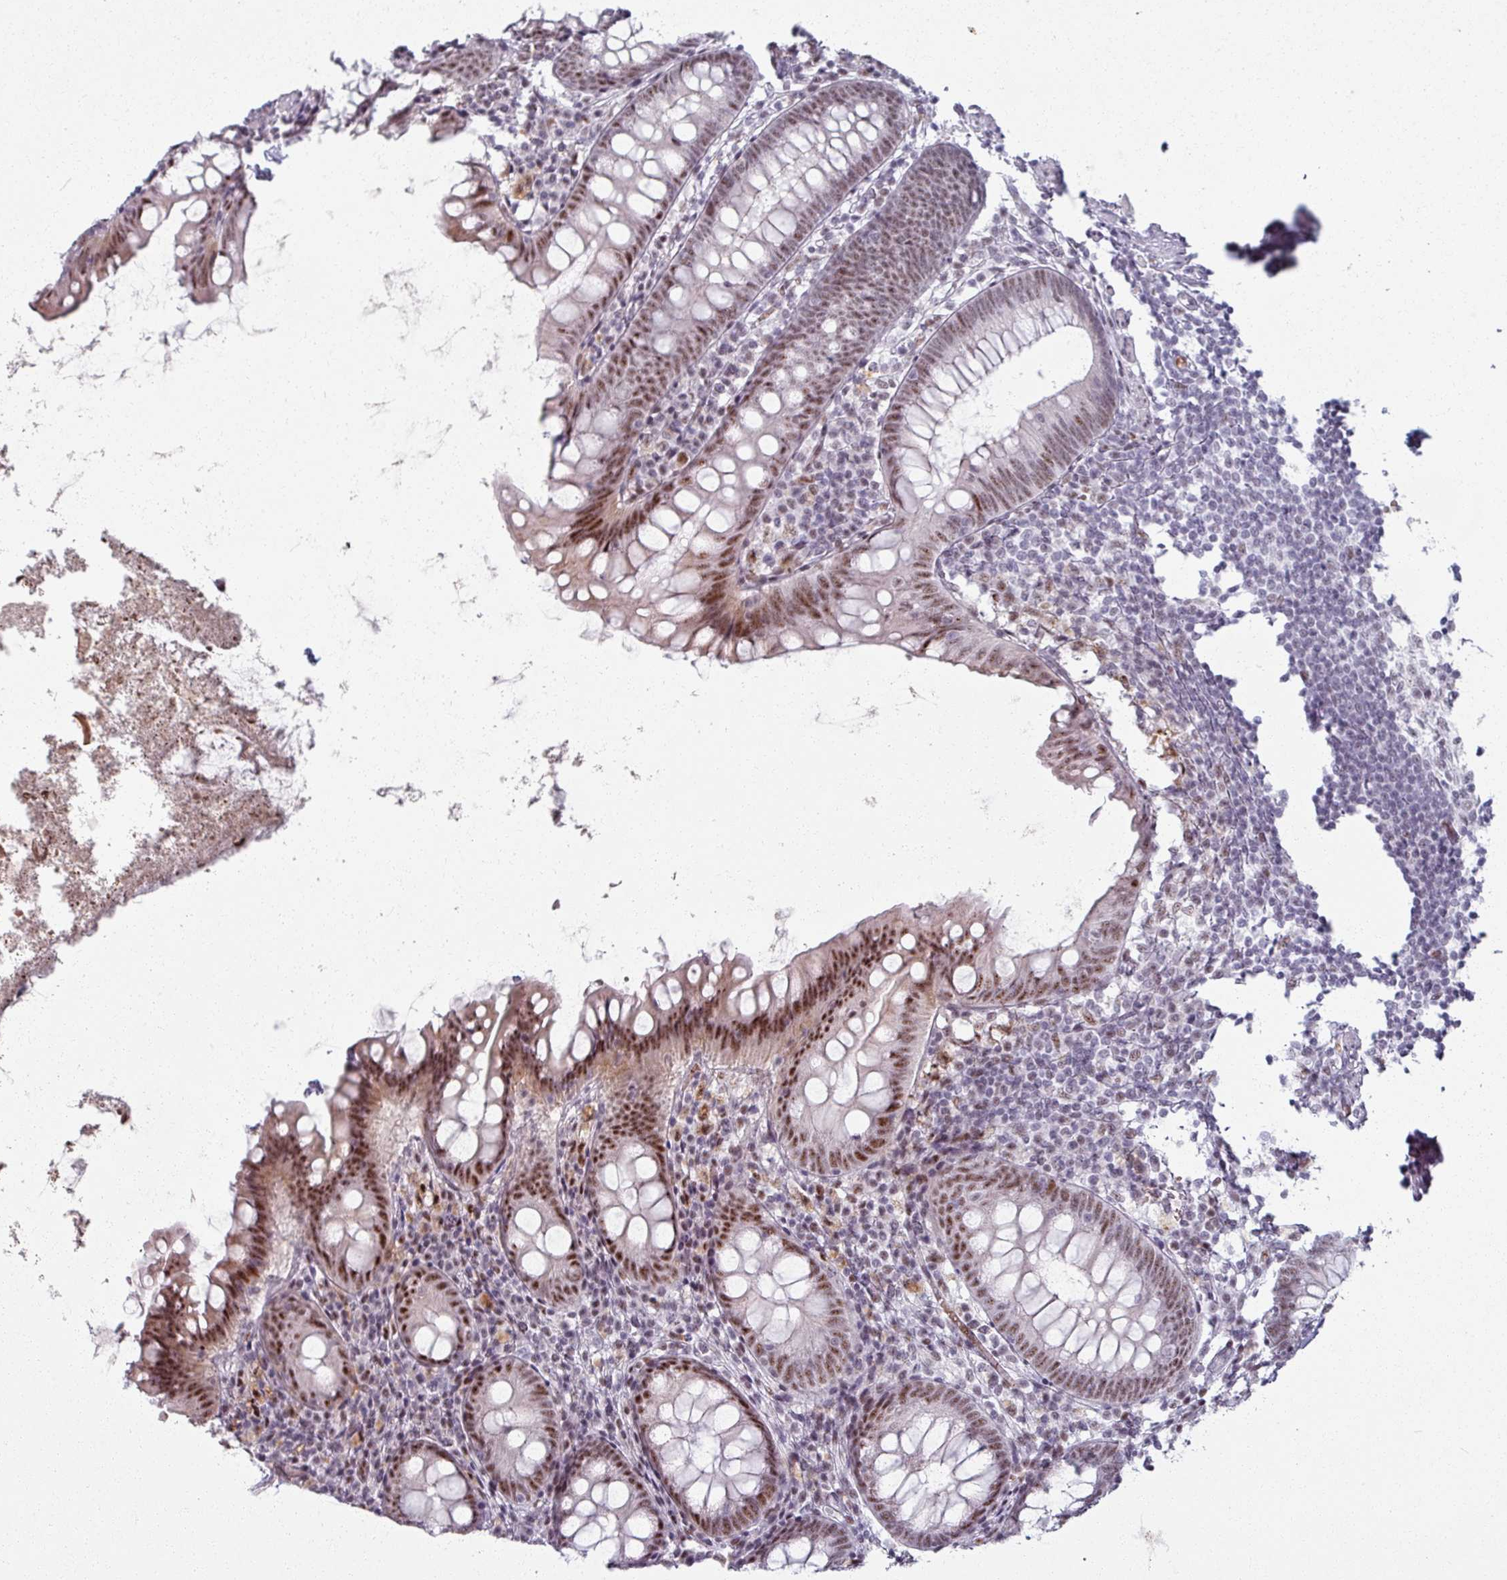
{"staining": {"intensity": "moderate", "quantity": ">75%", "location": "nuclear"}, "tissue": "appendix", "cell_type": "Glandular cells", "image_type": "normal", "snomed": [{"axis": "morphology", "description": "Normal tissue, NOS"}, {"axis": "topography", "description": "Appendix"}], "caption": "Brown immunohistochemical staining in unremarkable human appendix displays moderate nuclear staining in about >75% of glandular cells.", "gene": "NCOR1", "patient": {"sex": "female", "age": 51}}